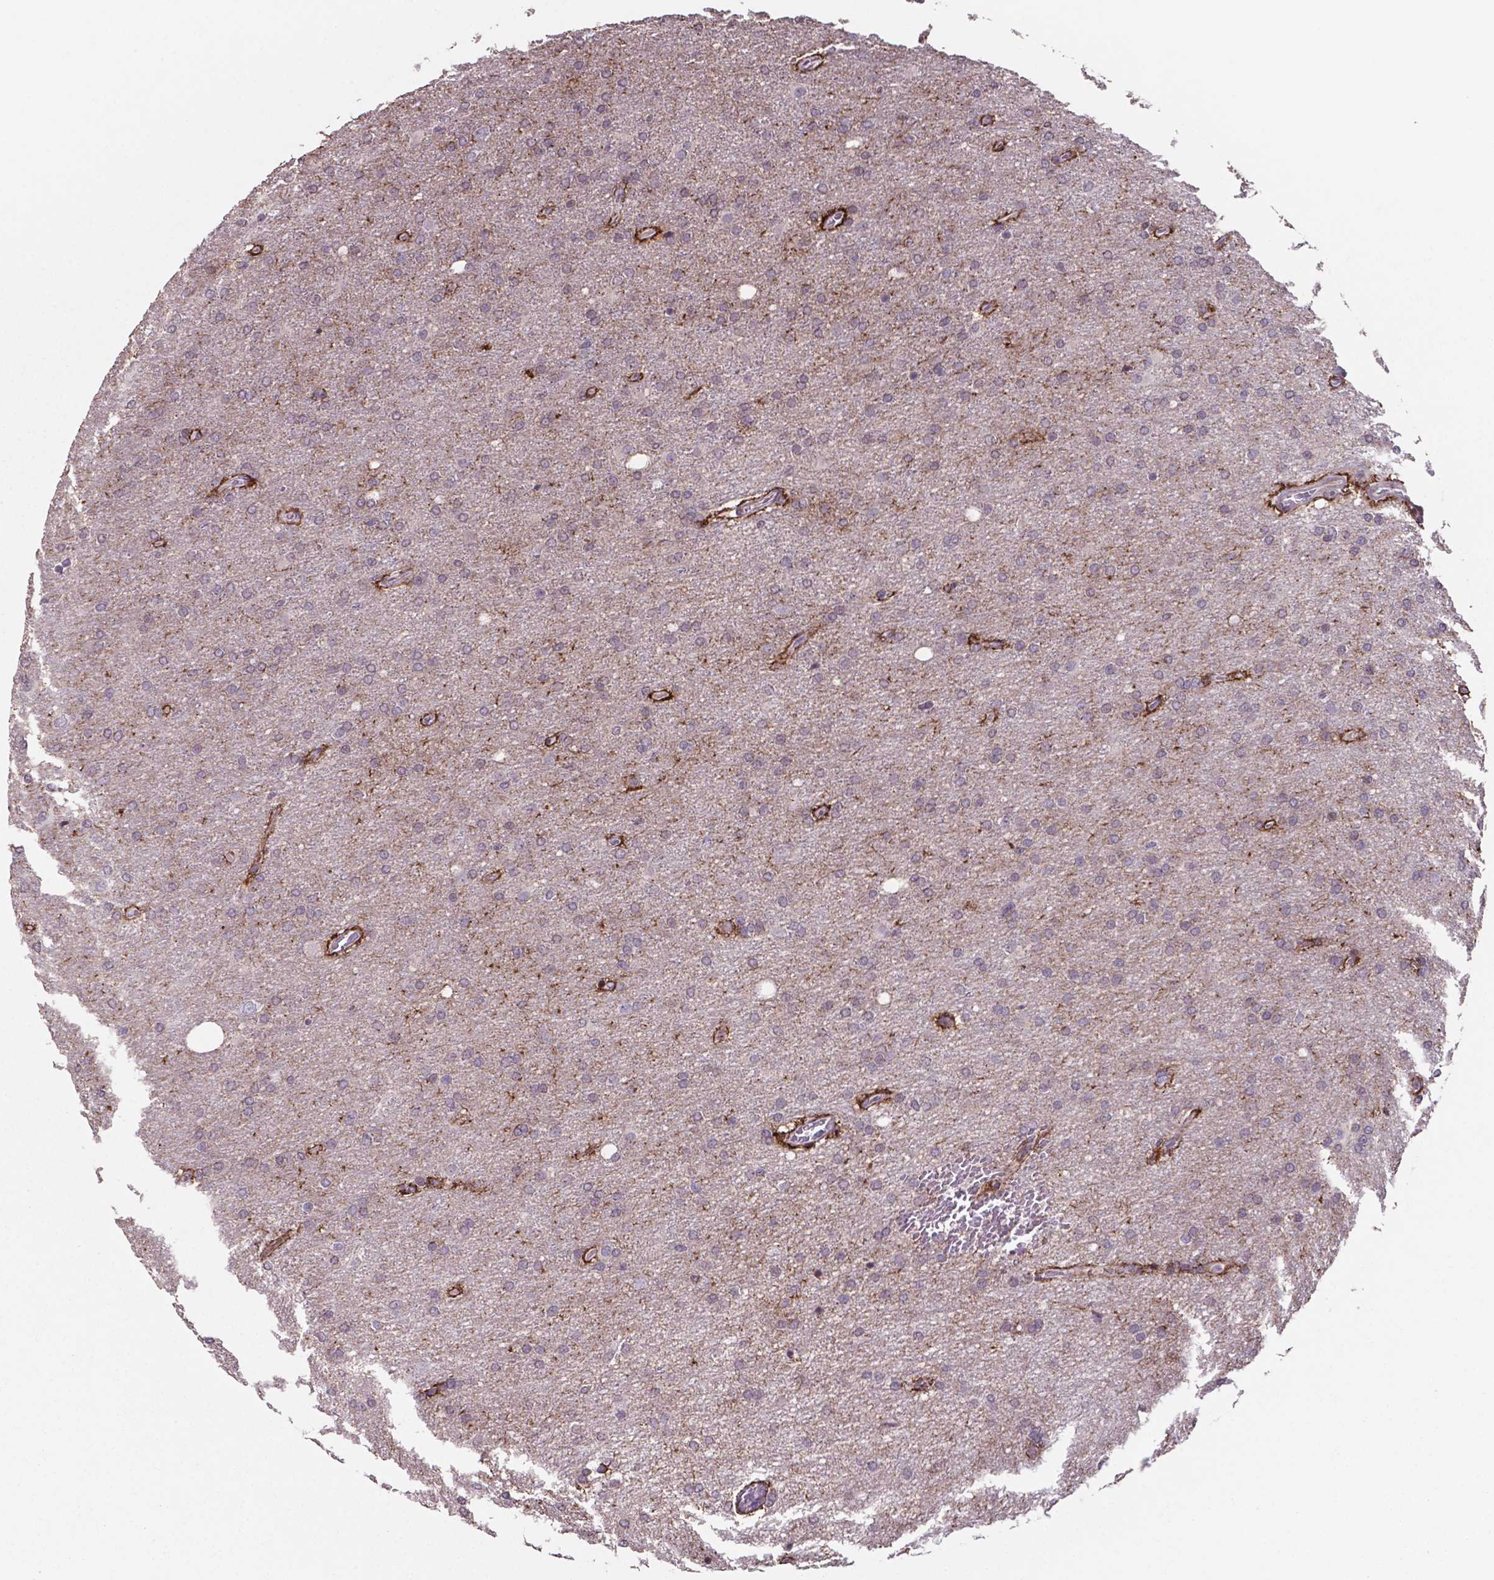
{"staining": {"intensity": "negative", "quantity": "none", "location": "none"}, "tissue": "glioma", "cell_type": "Tumor cells", "image_type": "cancer", "snomed": [{"axis": "morphology", "description": "Glioma, malignant, High grade"}, {"axis": "topography", "description": "Cerebral cortex"}], "caption": "Tumor cells are negative for brown protein staining in glioma.", "gene": "MLC1", "patient": {"sex": "male", "age": 70}}